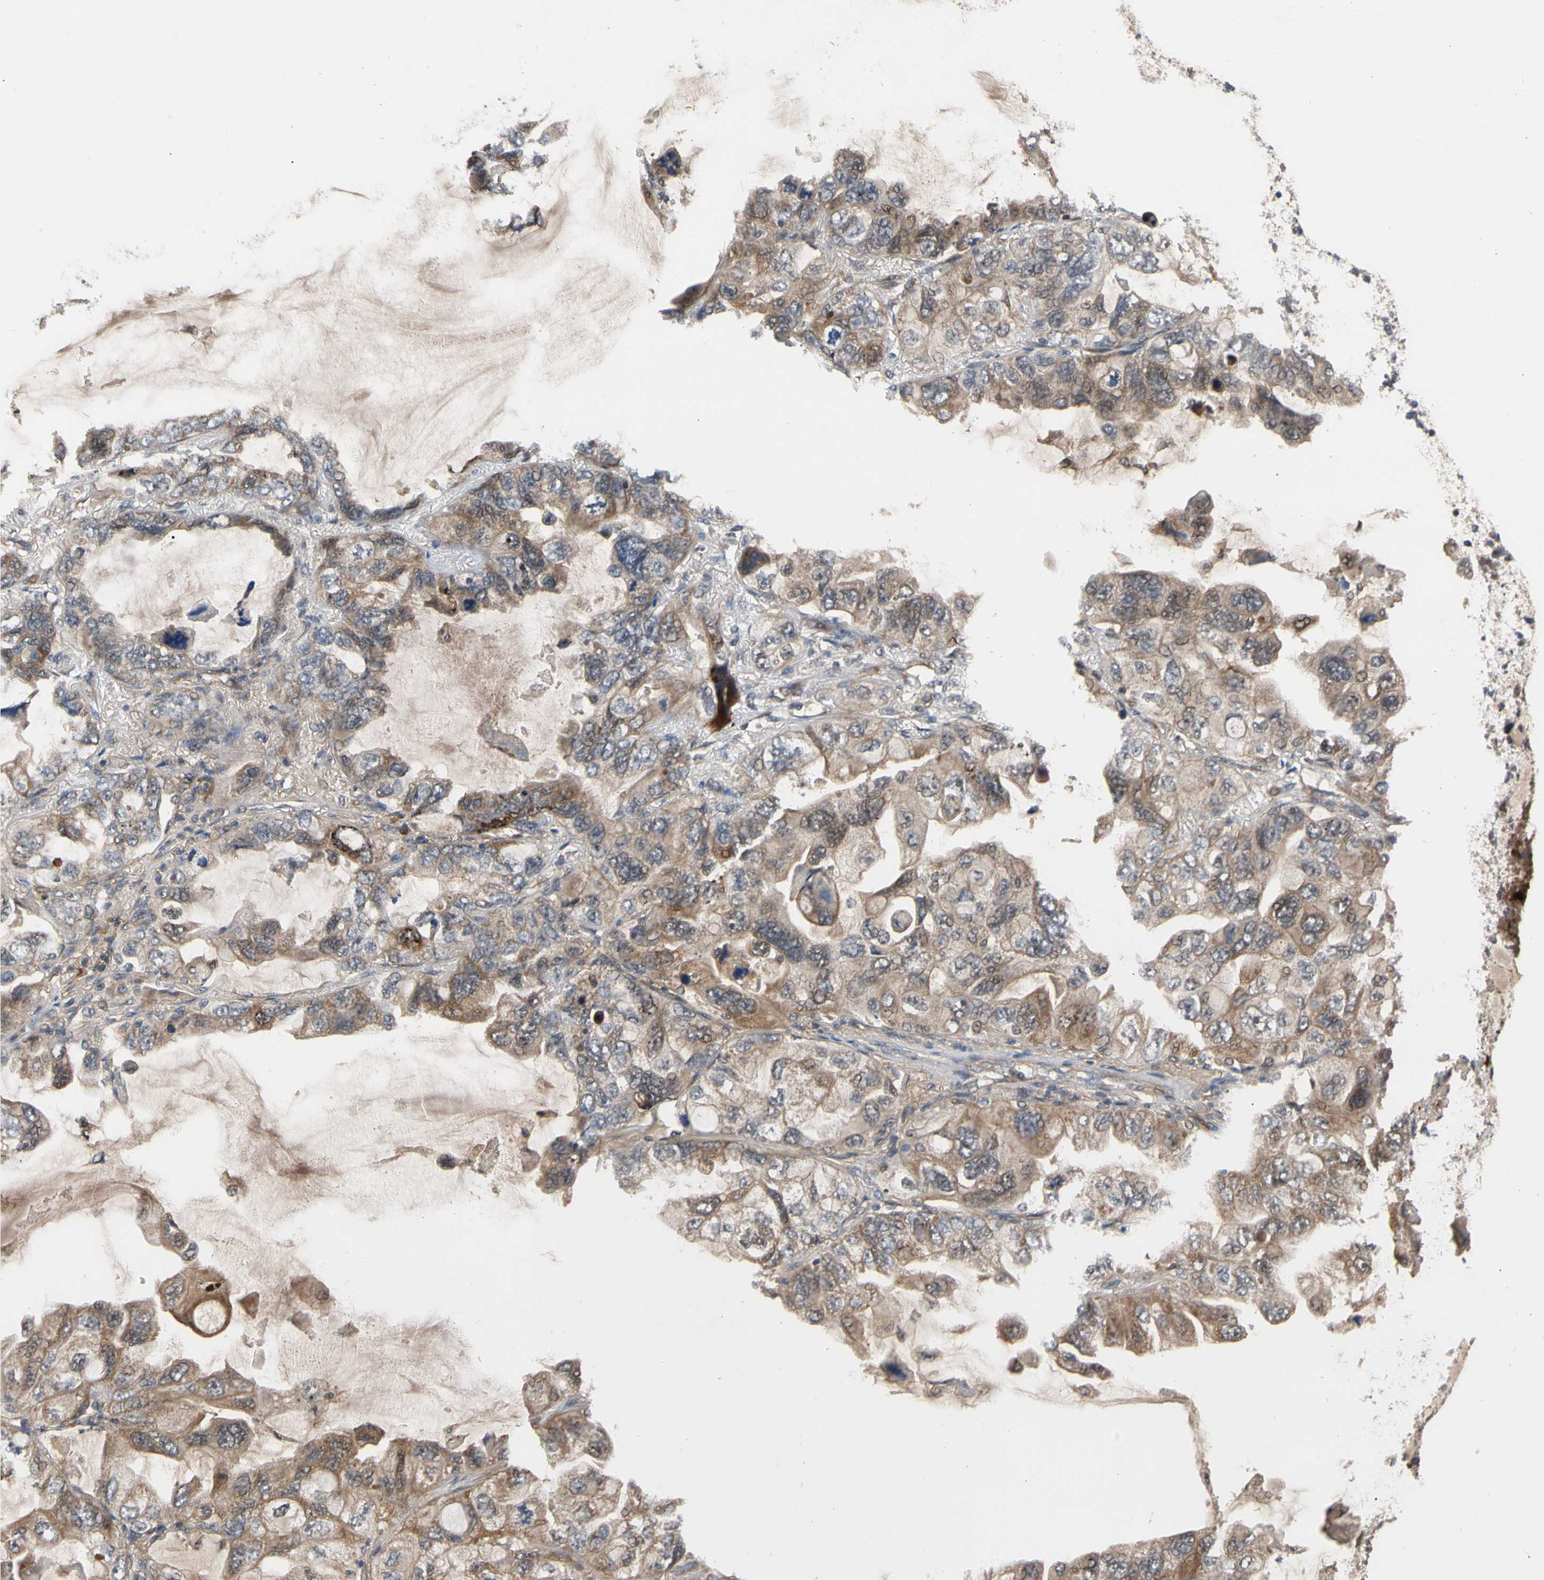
{"staining": {"intensity": "weak", "quantity": ">75%", "location": "cytoplasmic/membranous"}, "tissue": "lung cancer", "cell_type": "Tumor cells", "image_type": "cancer", "snomed": [{"axis": "morphology", "description": "Squamous cell carcinoma, NOS"}, {"axis": "topography", "description": "Lung"}], "caption": "Immunohistochemical staining of human lung squamous cell carcinoma reveals weak cytoplasmic/membranous protein staining in approximately >75% of tumor cells. (DAB = brown stain, brightfield microscopy at high magnification).", "gene": "CYTIP", "patient": {"sex": "female", "age": 73}}